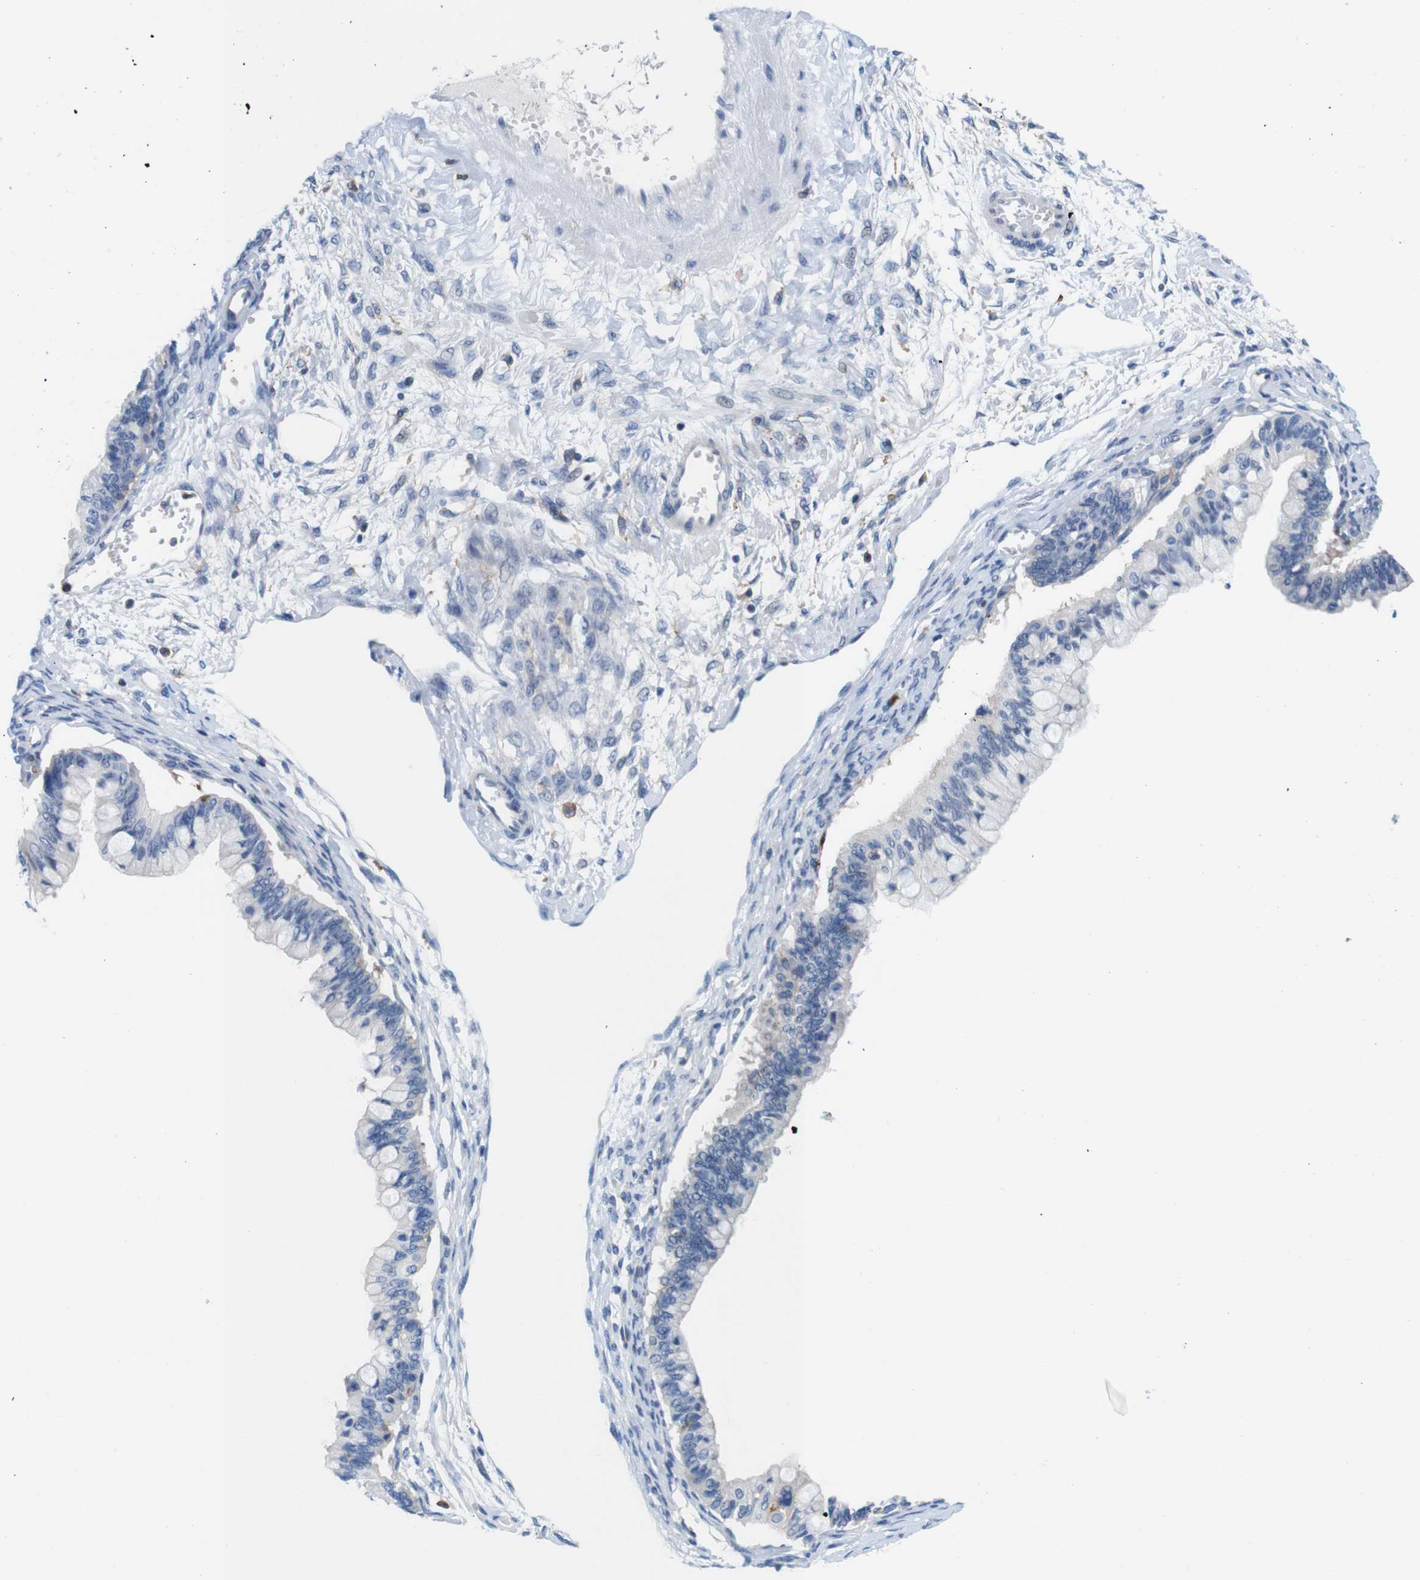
{"staining": {"intensity": "negative", "quantity": "none", "location": "none"}, "tissue": "ovarian cancer", "cell_type": "Tumor cells", "image_type": "cancer", "snomed": [{"axis": "morphology", "description": "Cystadenocarcinoma, mucinous, NOS"}, {"axis": "topography", "description": "Ovary"}], "caption": "The image displays no staining of tumor cells in mucinous cystadenocarcinoma (ovarian).", "gene": "CD300C", "patient": {"sex": "female", "age": 57}}